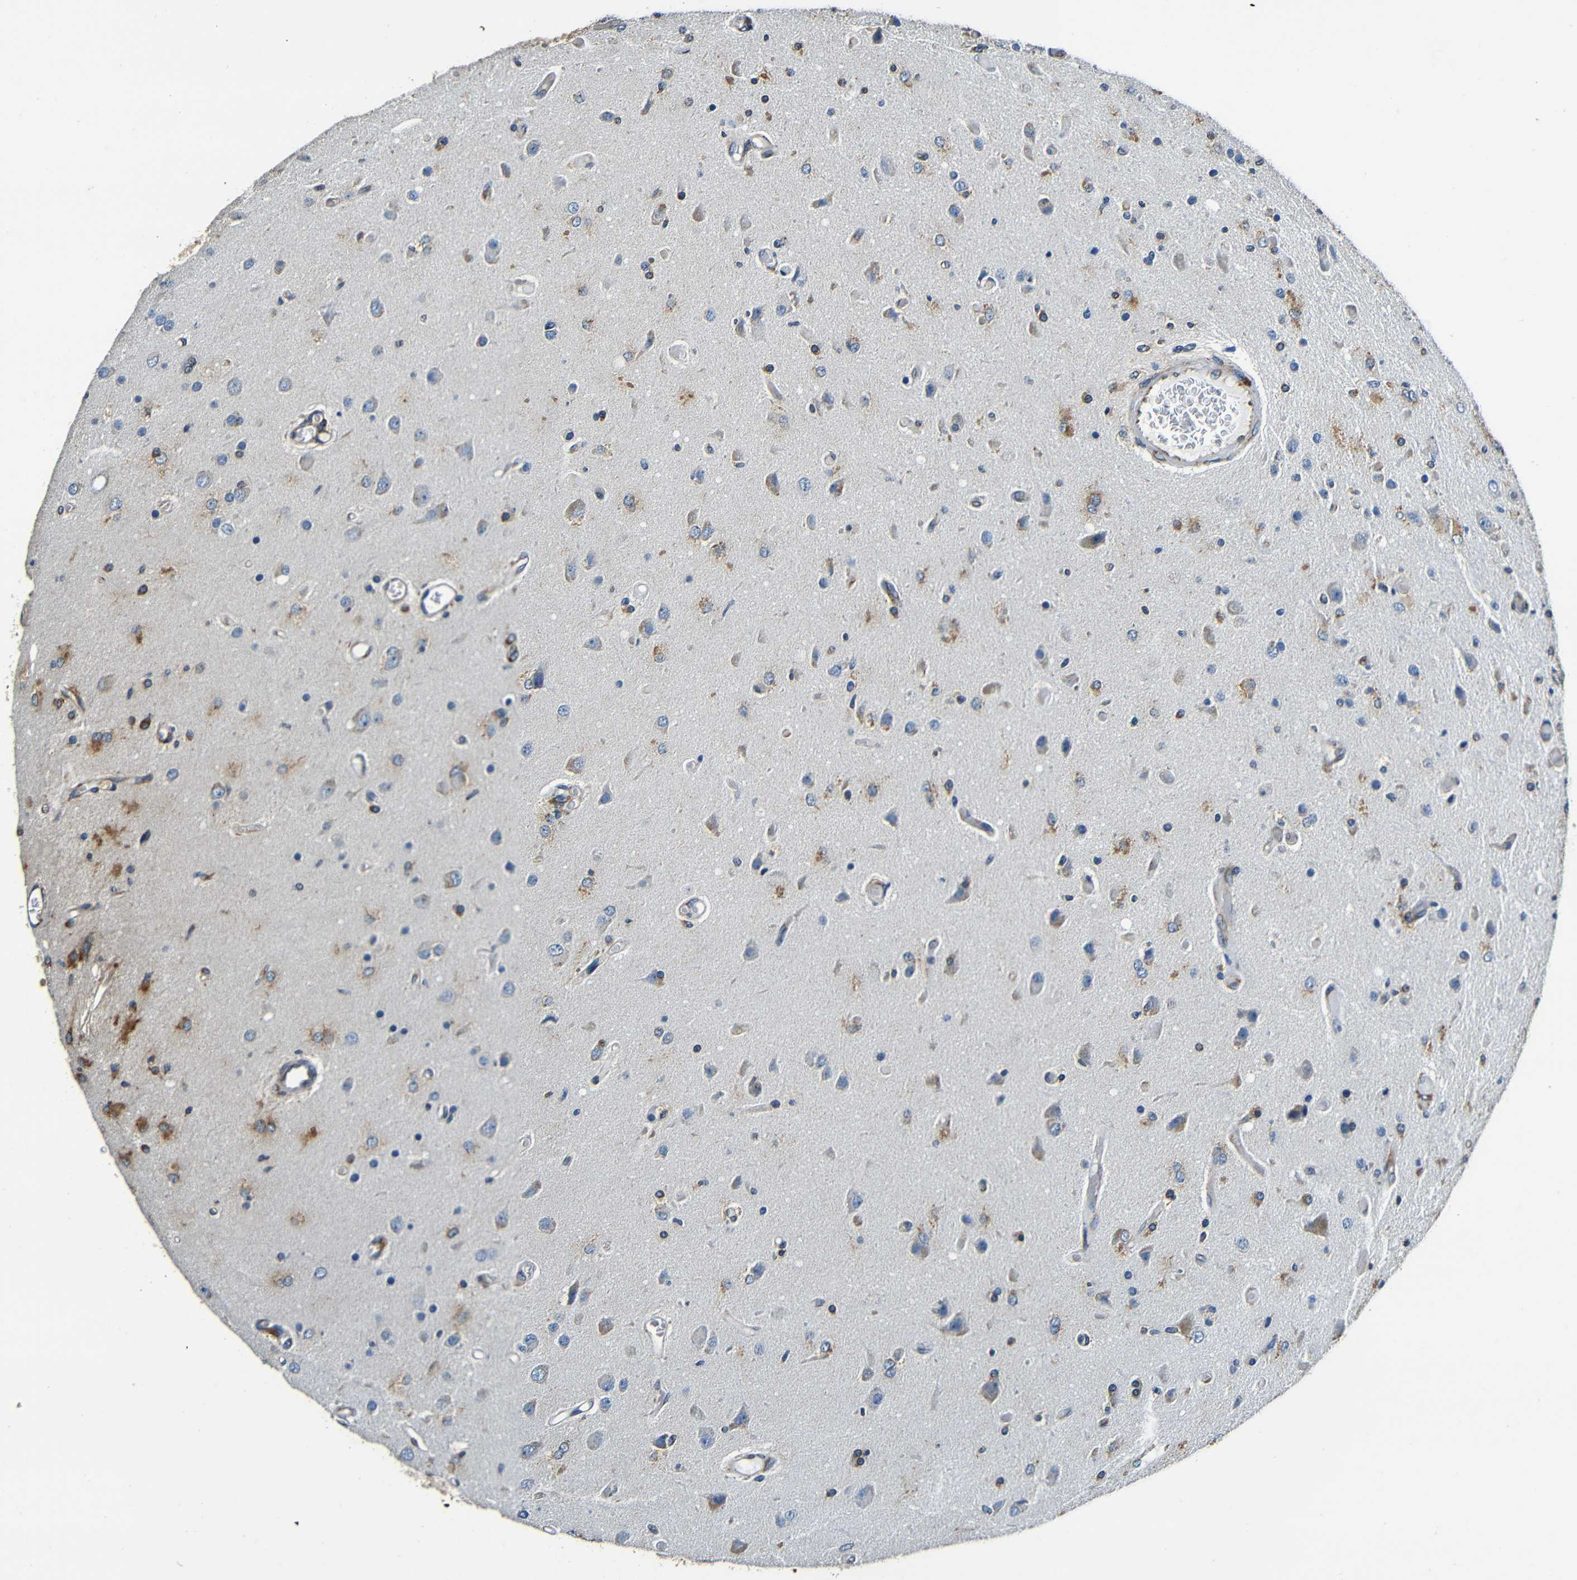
{"staining": {"intensity": "moderate", "quantity": ">75%", "location": "cytoplasmic/membranous"}, "tissue": "glioma", "cell_type": "Tumor cells", "image_type": "cancer", "snomed": [{"axis": "morphology", "description": "Normal tissue, NOS"}, {"axis": "morphology", "description": "Glioma, malignant, High grade"}, {"axis": "topography", "description": "Cerebral cortex"}], "caption": "Glioma stained for a protein (brown) reveals moderate cytoplasmic/membranous positive staining in about >75% of tumor cells.", "gene": "RRBP1", "patient": {"sex": "male", "age": 77}}